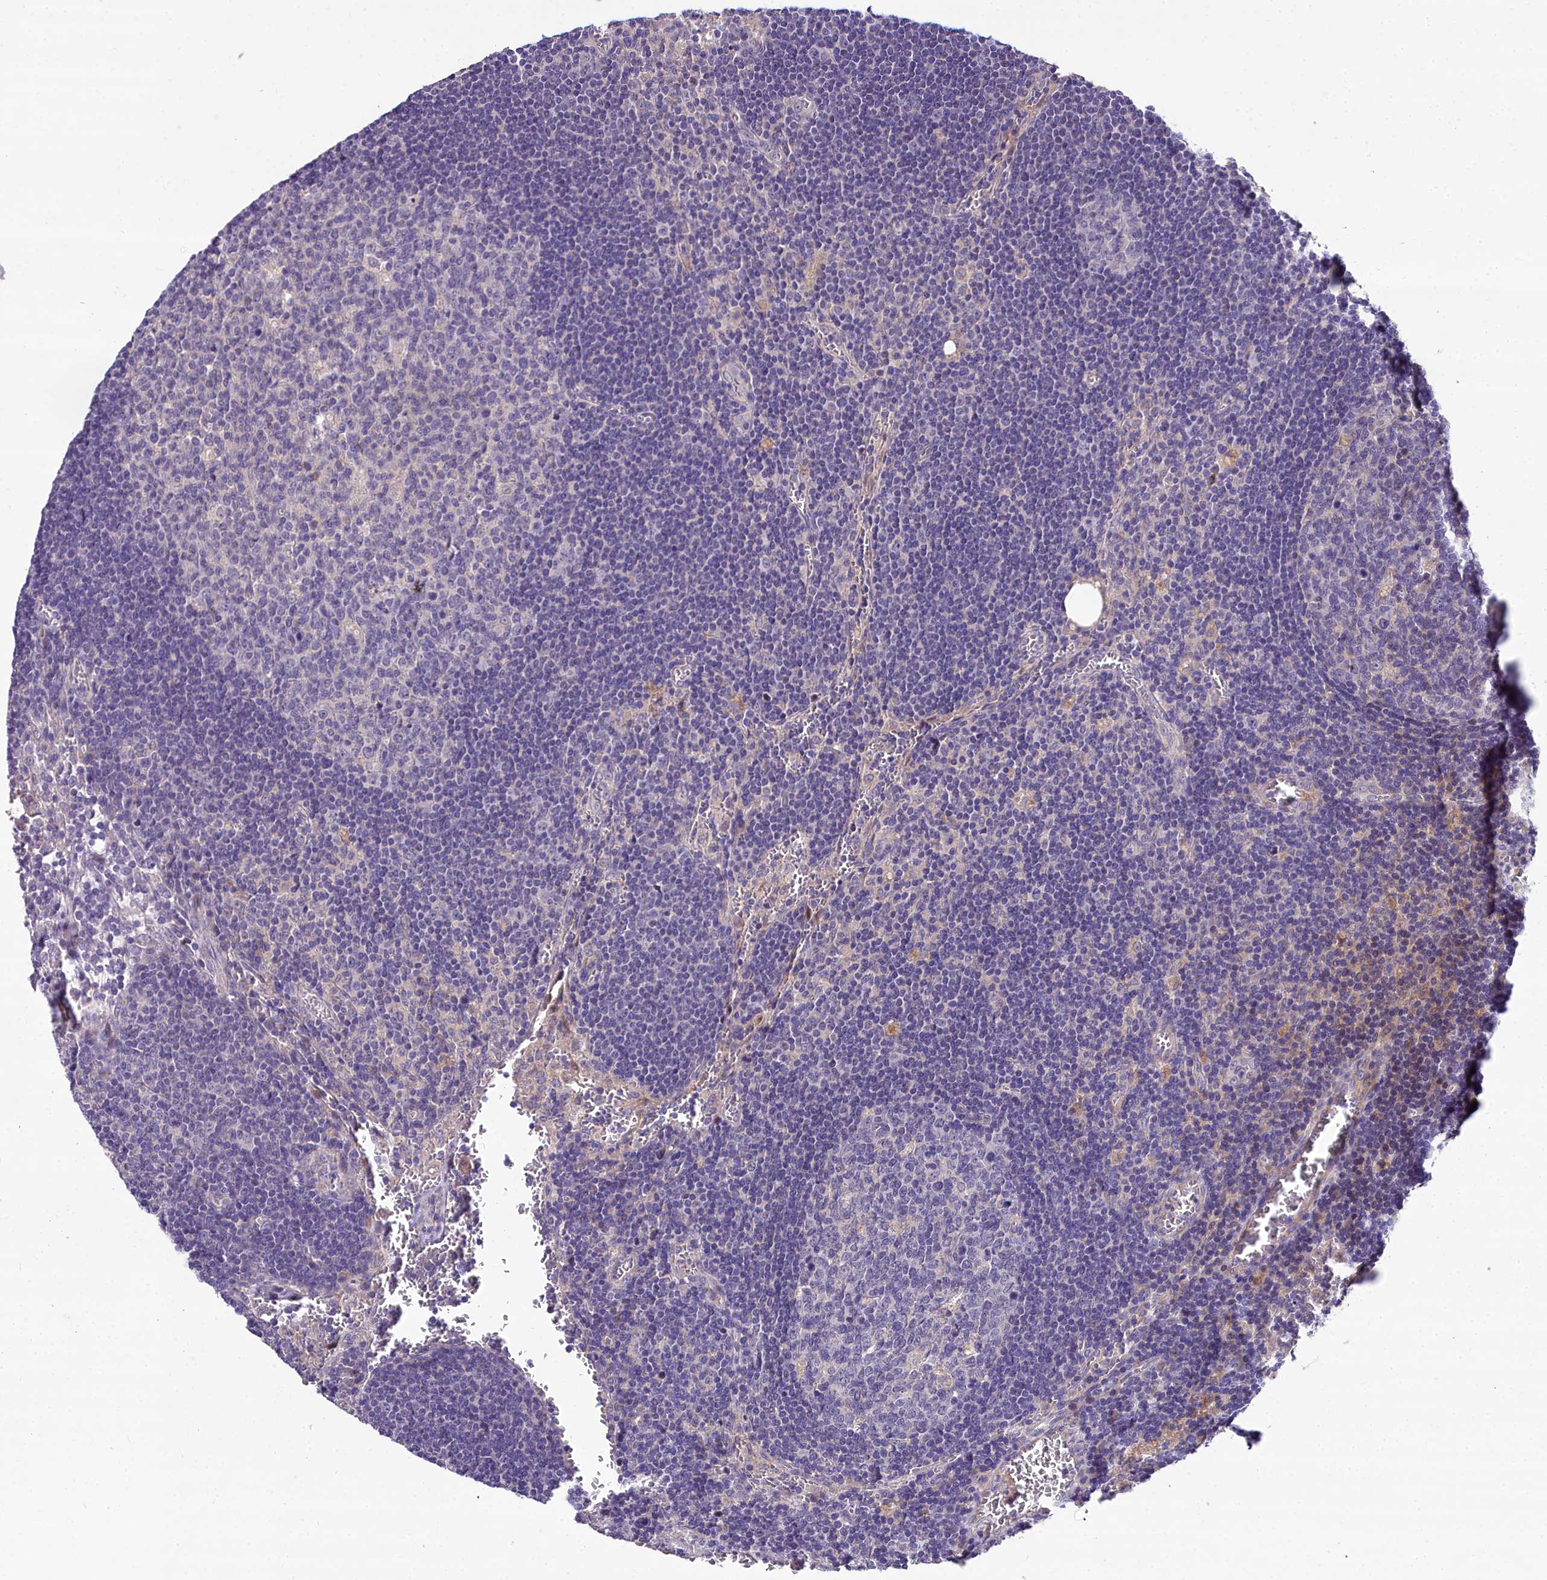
{"staining": {"intensity": "negative", "quantity": "none", "location": "none"}, "tissue": "lymph node", "cell_type": "Germinal center cells", "image_type": "normal", "snomed": [{"axis": "morphology", "description": "Normal tissue, NOS"}, {"axis": "topography", "description": "Lymph node"}], "caption": "Unremarkable lymph node was stained to show a protein in brown. There is no significant positivity in germinal center cells. (Stains: DAB (3,3'-diaminobenzidine) IHC with hematoxylin counter stain, Microscopy: brightfield microscopy at high magnification).", "gene": "NT5M", "patient": {"sex": "female", "age": 73}}